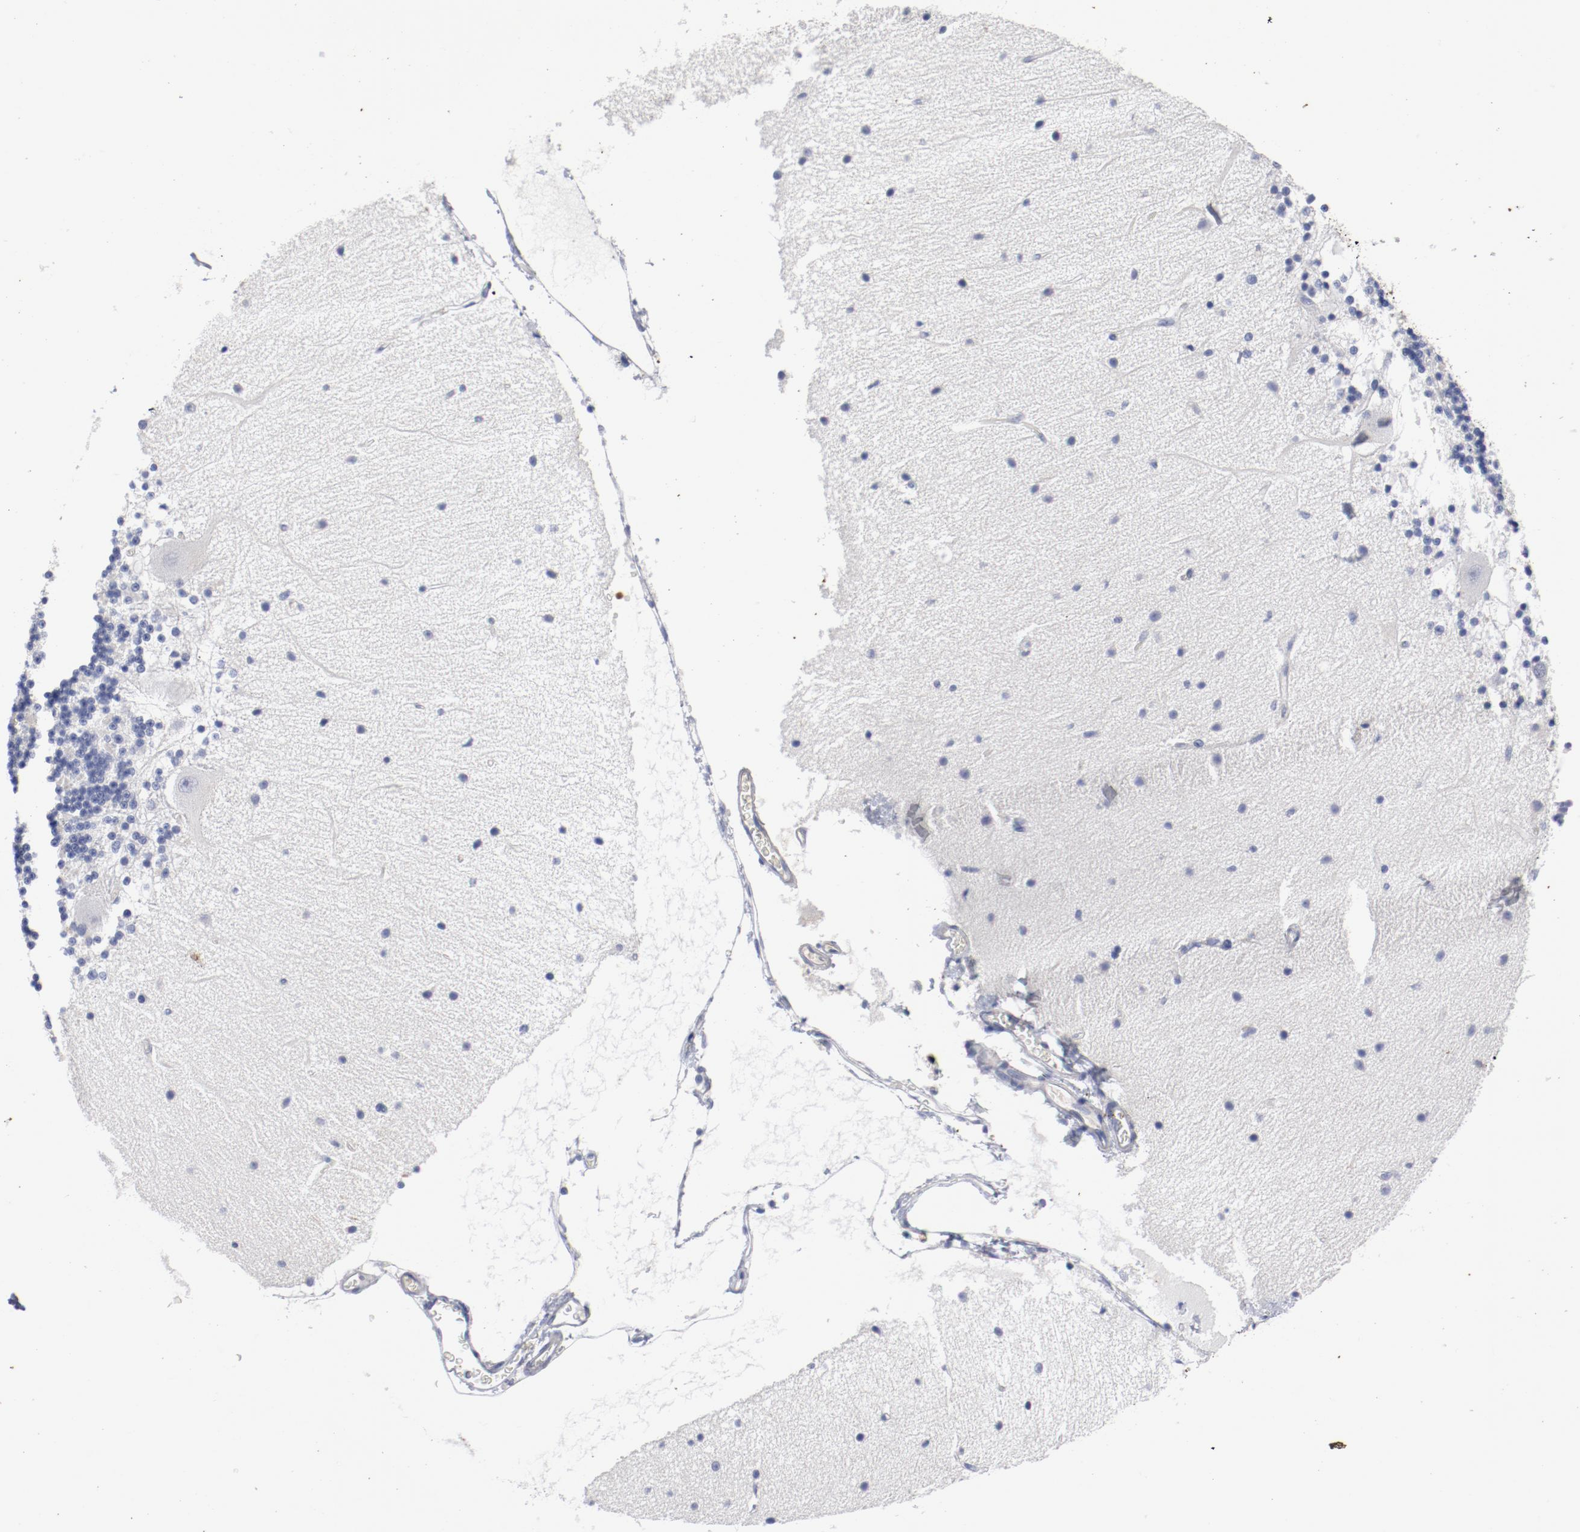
{"staining": {"intensity": "negative", "quantity": "none", "location": "none"}, "tissue": "cerebellum", "cell_type": "Cells in granular layer", "image_type": "normal", "snomed": [{"axis": "morphology", "description": "Normal tissue, NOS"}, {"axis": "topography", "description": "Cerebellum"}], "caption": "DAB immunohistochemical staining of normal cerebellum reveals no significant staining in cells in granular layer.", "gene": "TSPAN6", "patient": {"sex": "female", "age": 54}}